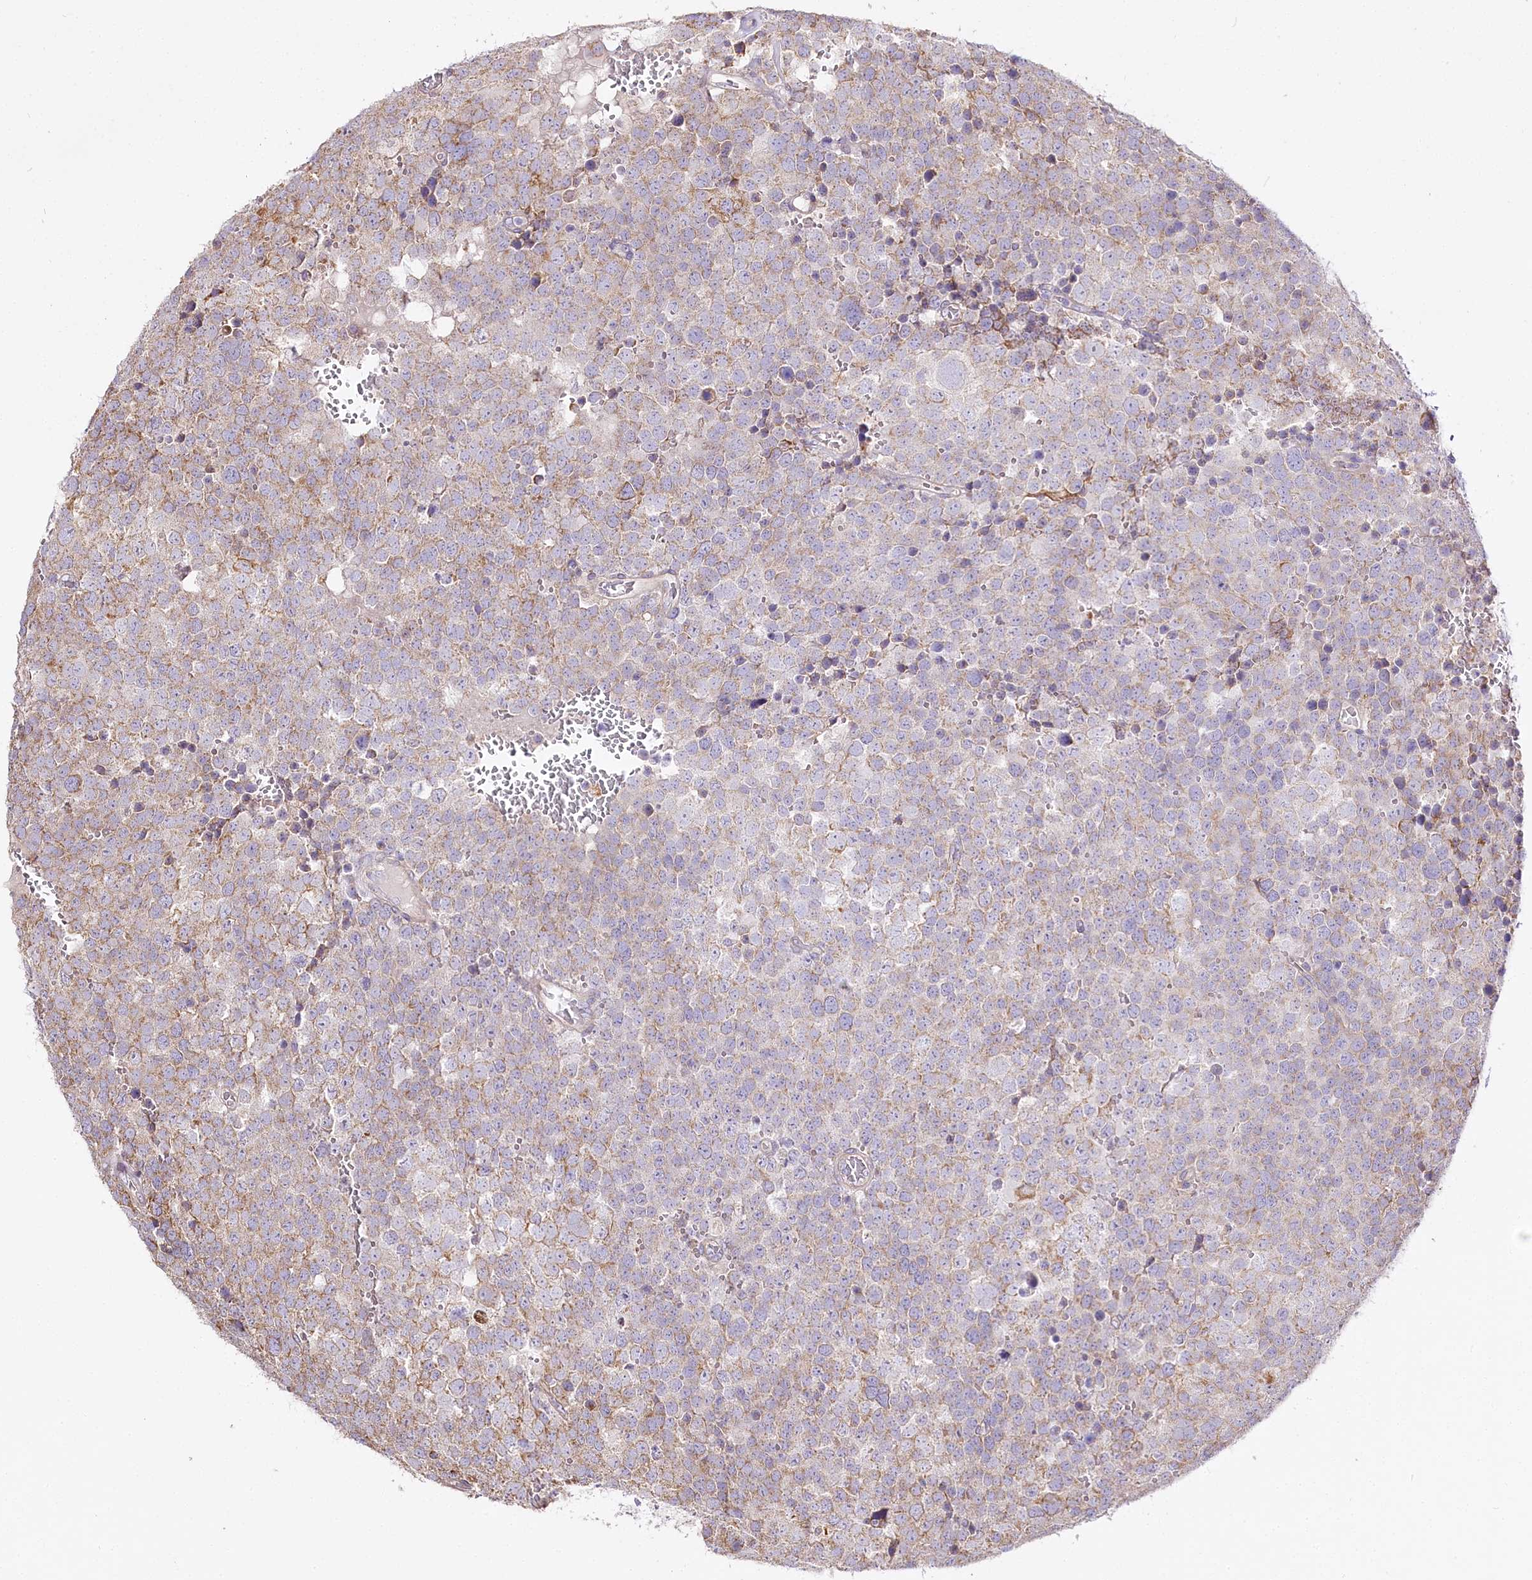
{"staining": {"intensity": "moderate", "quantity": "<25%", "location": "cytoplasmic/membranous"}, "tissue": "testis cancer", "cell_type": "Tumor cells", "image_type": "cancer", "snomed": [{"axis": "morphology", "description": "Seminoma, NOS"}, {"axis": "topography", "description": "Testis"}], "caption": "Seminoma (testis) was stained to show a protein in brown. There is low levels of moderate cytoplasmic/membranous expression in approximately <25% of tumor cells.", "gene": "ZNF226", "patient": {"sex": "male", "age": 71}}